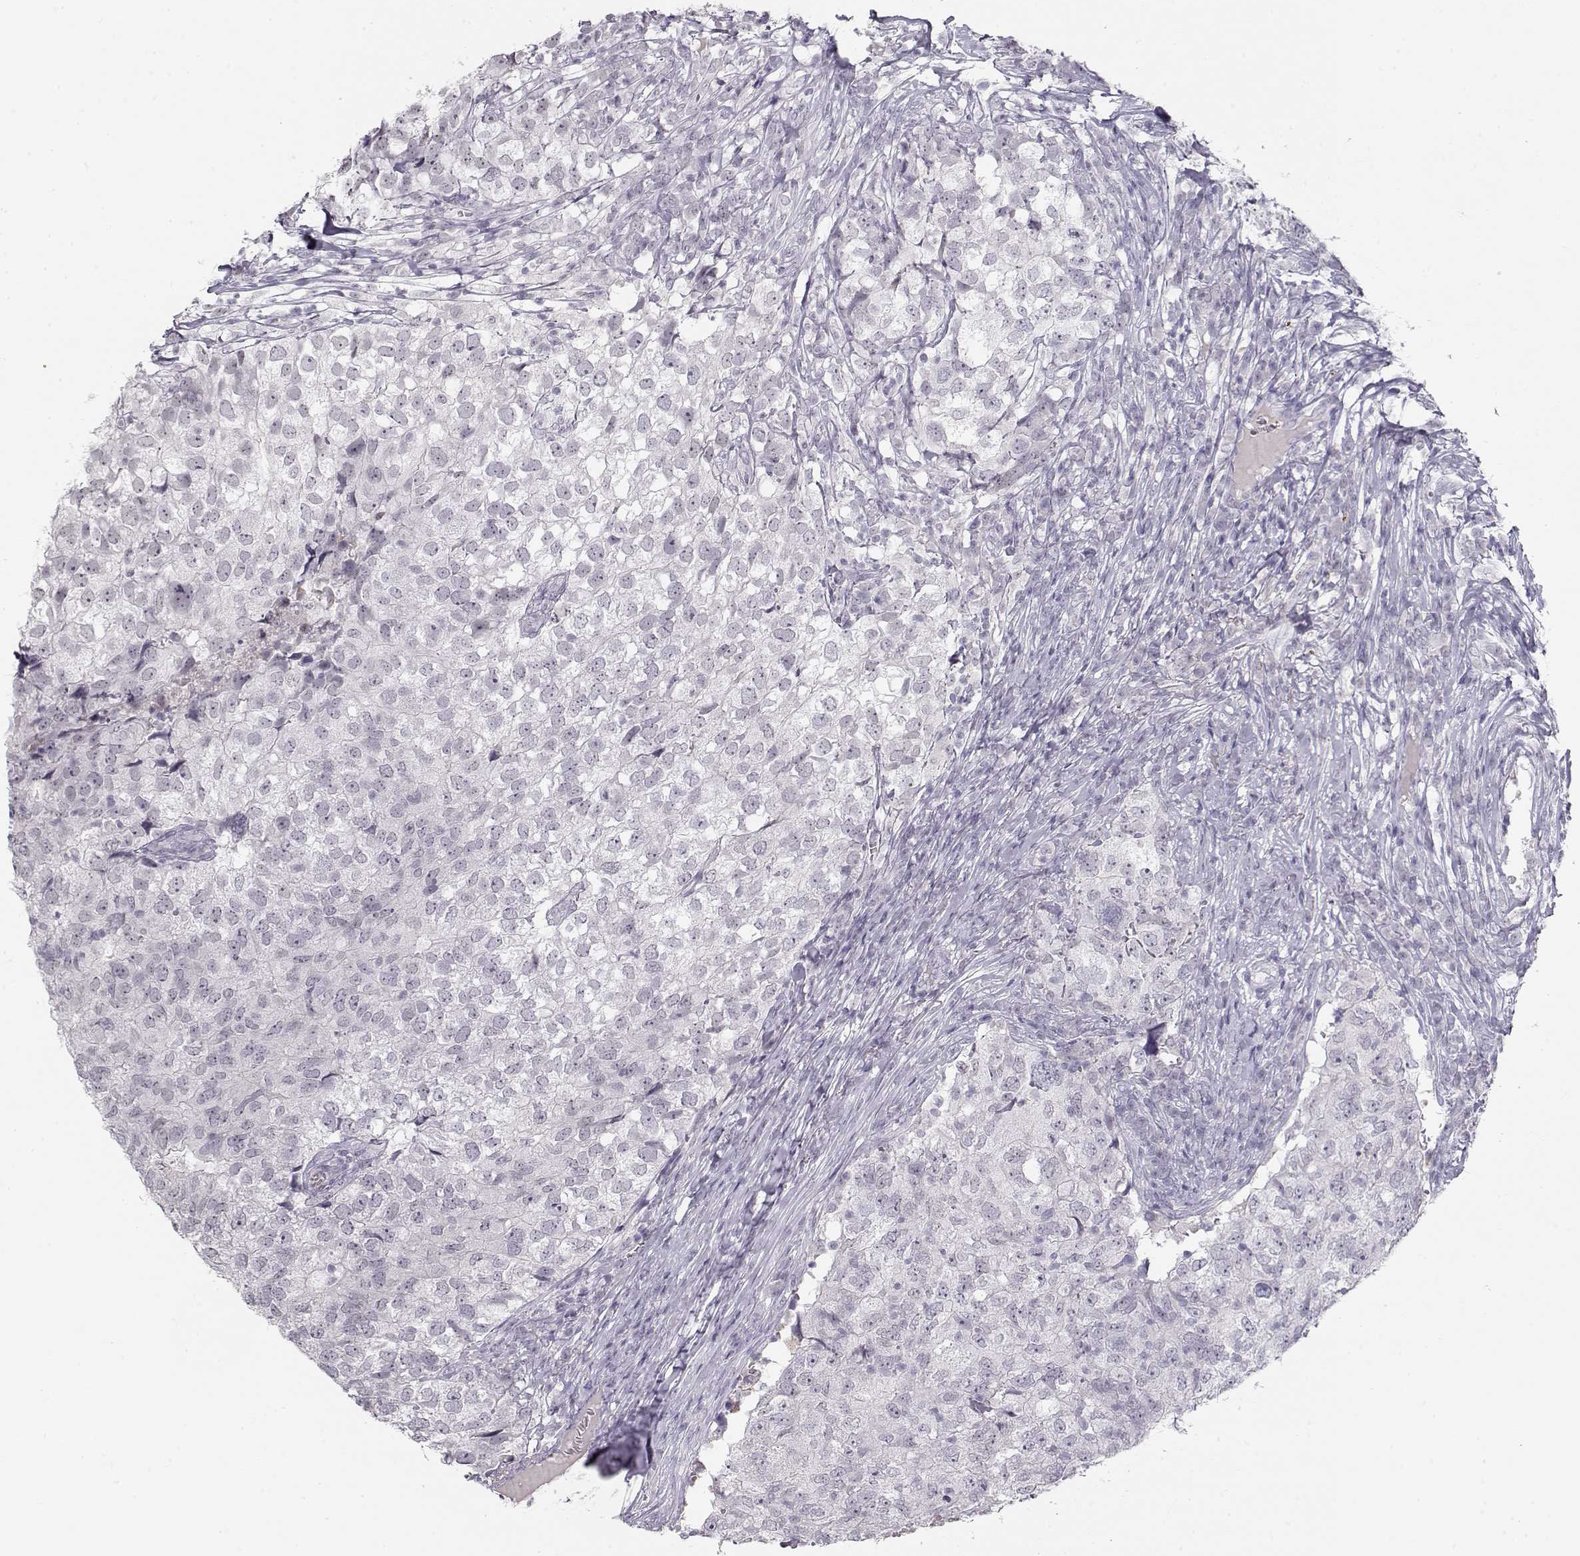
{"staining": {"intensity": "negative", "quantity": "none", "location": "none"}, "tissue": "breast cancer", "cell_type": "Tumor cells", "image_type": "cancer", "snomed": [{"axis": "morphology", "description": "Duct carcinoma"}, {"axis": "topography", "description": "Breast"}], "caption": "Tumor cells are negative for protein expression in human breast cancer. Nuclei are stained in blue.", "gene": "IMPG1", "patient": {"sex": "female", "age": 30}}